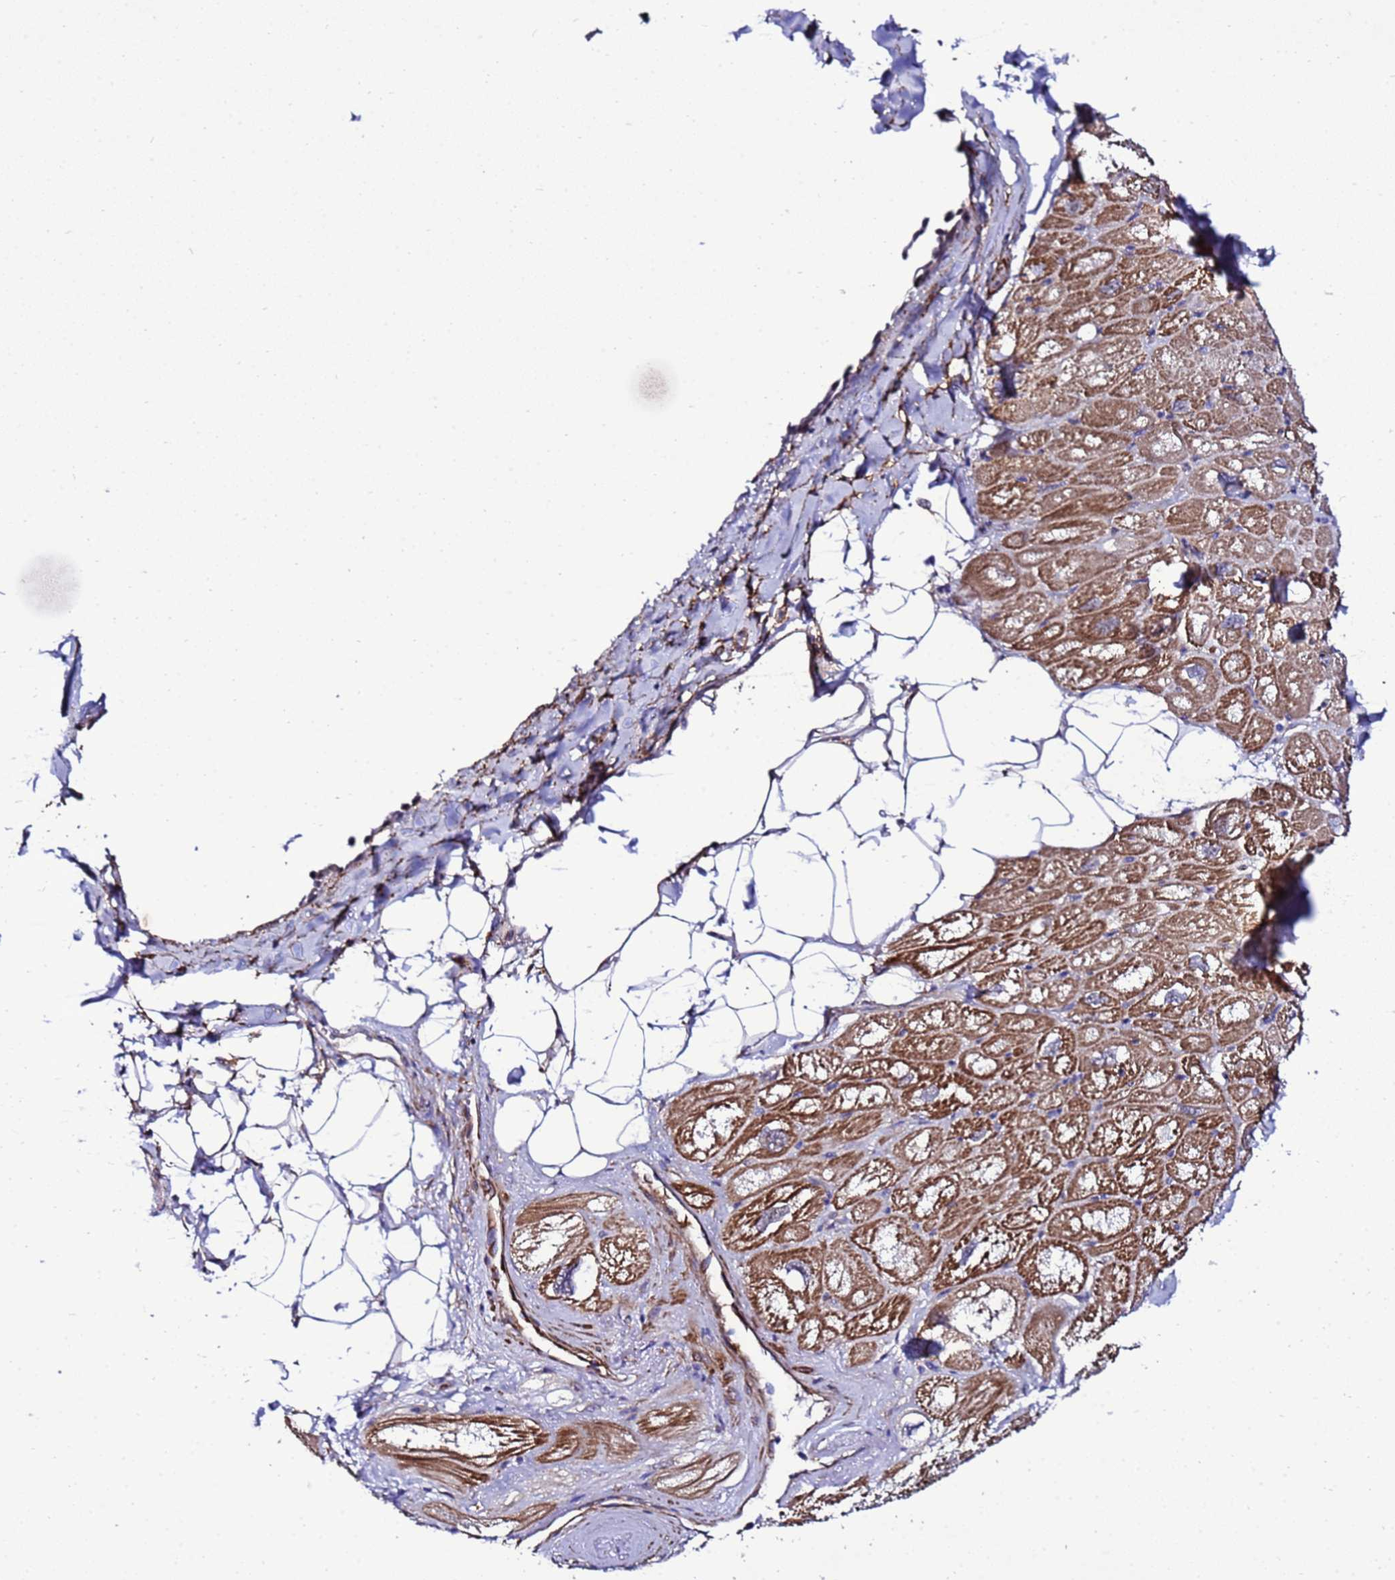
{"staining": {"intensity": "moderate", "quantity": "25%-75%", "location": "cytoplasmic/membranous"}, "tissue": "heart muscle", "cell_type": "Cardiomyocytes", "image_type": "normal", "snomed": [{"axis": "morphology", "description": "Normal tissue, NOS"}, {"axis": "topography", "description": "Heart"}], "caption": "Immunohistochemistry (IHC) of normal human heart muscle exhibits medium levels of moderate cytoplasmic/membranous positivity in about 25%-75% of cardiomyocytes. The protein of interest is shown in brown color, while the nuclei are stained blue.", "gene": "GZF1", "patient": {"sex": "male", "age": 50}}